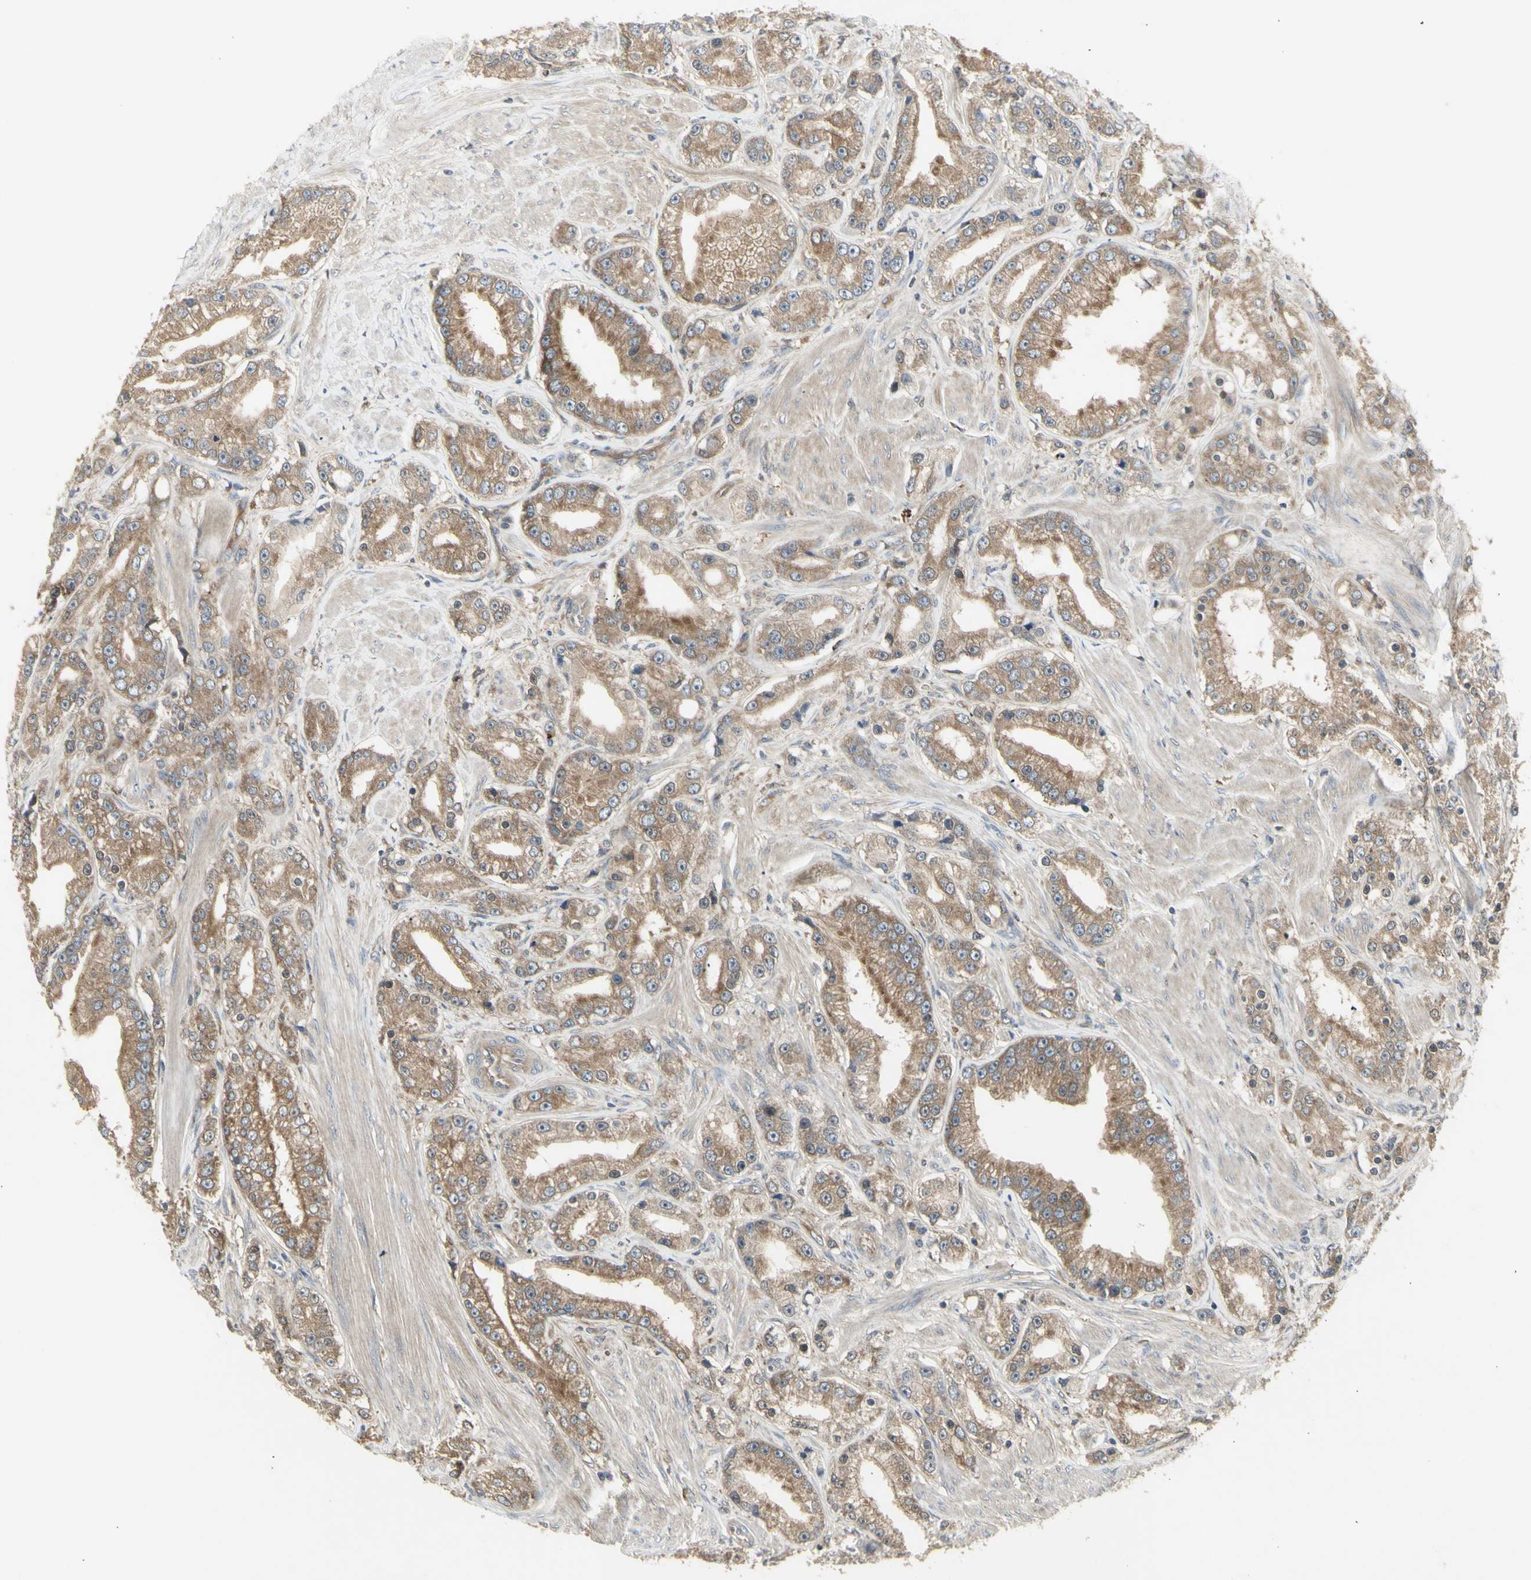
{"staining": {"intensity": "moderate", "quantity": ">75%", "location": "cytoplasmic/membranous"}, "tissue": "prostate cancer", "cell_type": "Tumor cells", "image_type": "cancer", "snomed": [{"axis": "morphology", "description": "Adenocarcinoma, Low grade"}, {"axis": "topography", "description": "Prostate"}], "caption": "Immunohistochemical staining of human prostate low-grade adenocarcinoma exhibits medium levels of moderate cytoplasmic/membranous positivity in about >75% of tumor cells. The staining was performed using DAB (3,3'-diaminobenzidine) to visualize the protein expression in brown, while the nuclei were stained in blue with hematoxylin (Magnification: 20x).", "gene": "CHURC1-FNTB", "patient": {"sex": "male", "age": 63}}